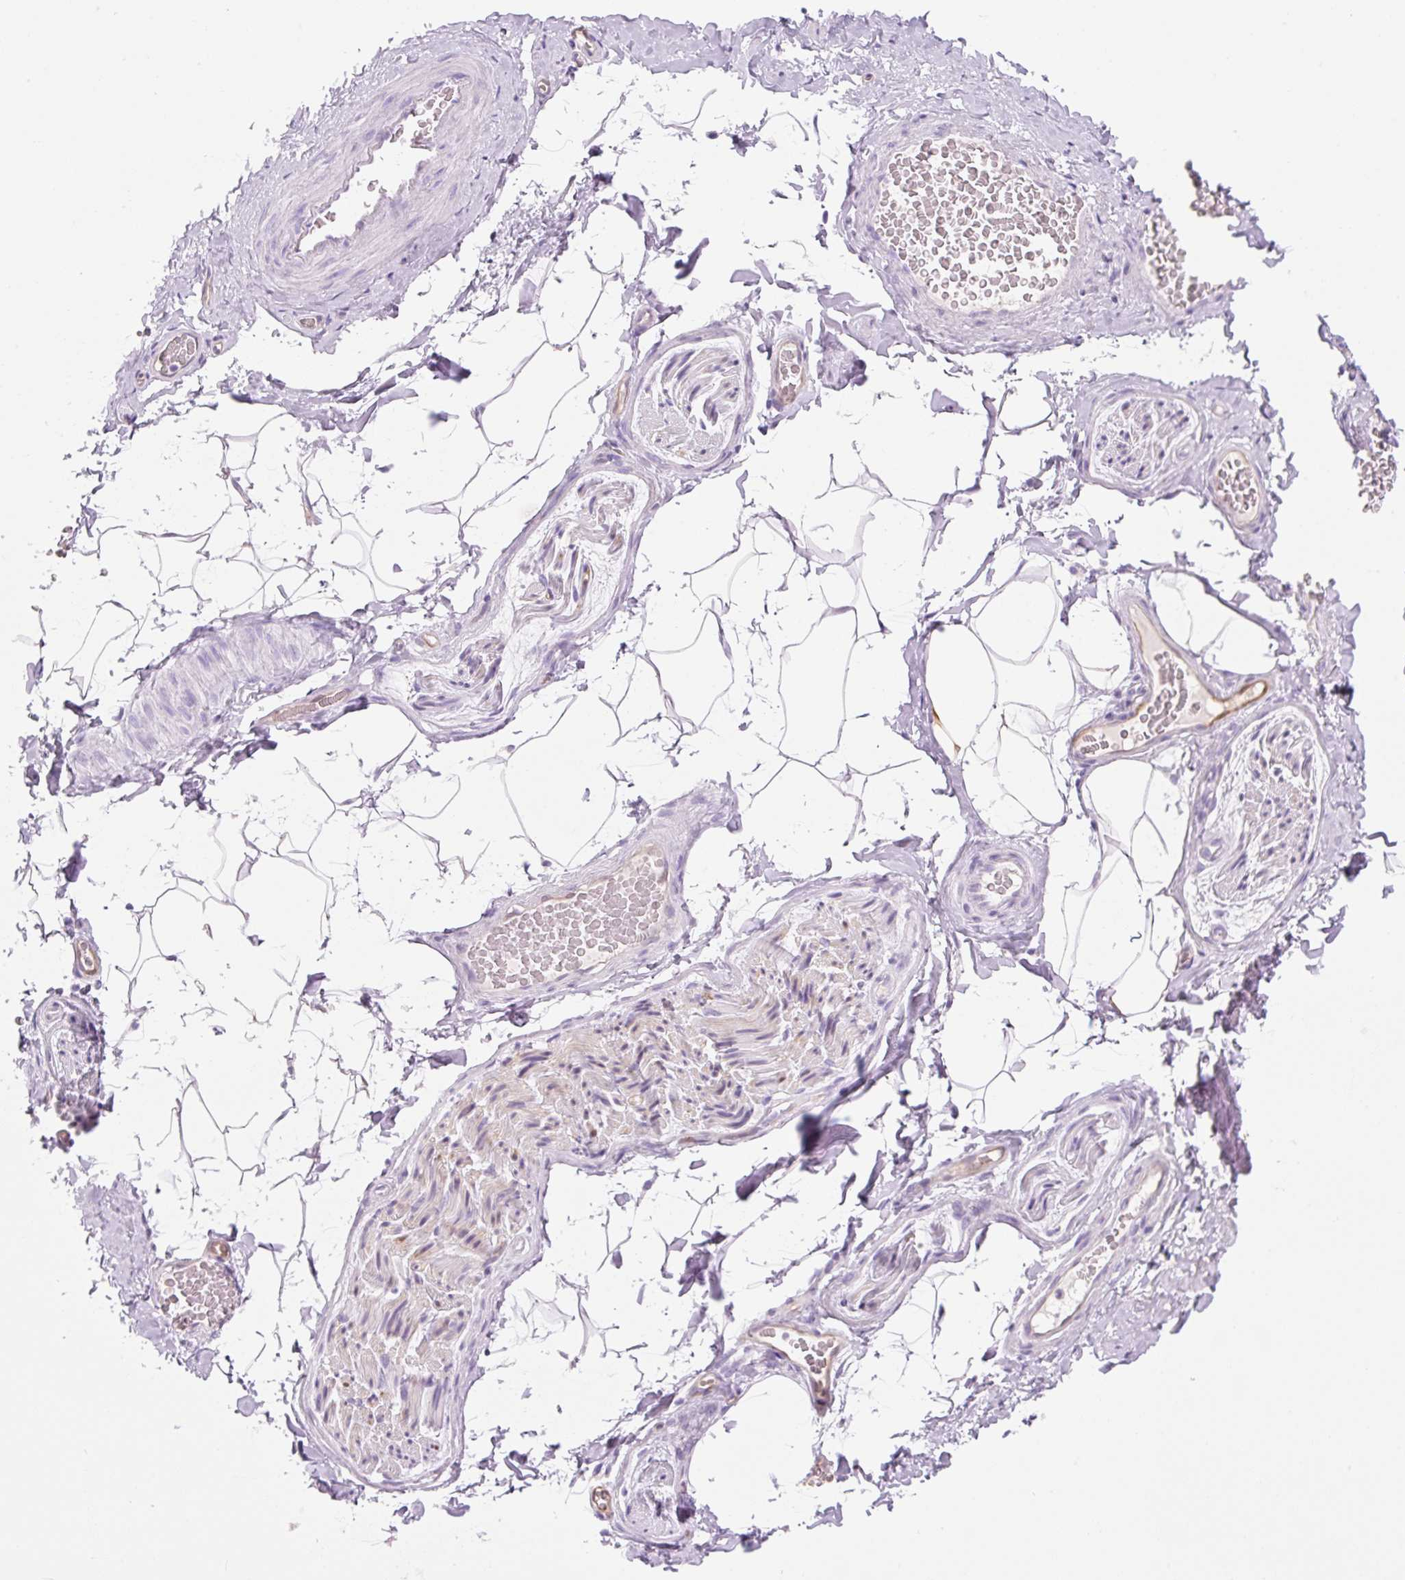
{"staining": {"intensity": "negative", "quantity": "none", "location": "none"}, "tissue": "adipose tissue", "cell_type": "Adipocytes", "image_type": "normal", "snomed": [{"axis": "morphology", "description": "Normal tissue, NOS"}, {"axis": "topography", "description": "Vascular tissue"}, {"axis": "topography", "description": "Peripheral nerve tissue"}], "caption": "IHC image of benign adipose tissue: human adipose tissue stained with DAB (3,3'-diaminobenzidine) shows no significant protein positivity in adipocytes.", "gene": "FABP5", "patient": {"sex": "male", "age": 41}}